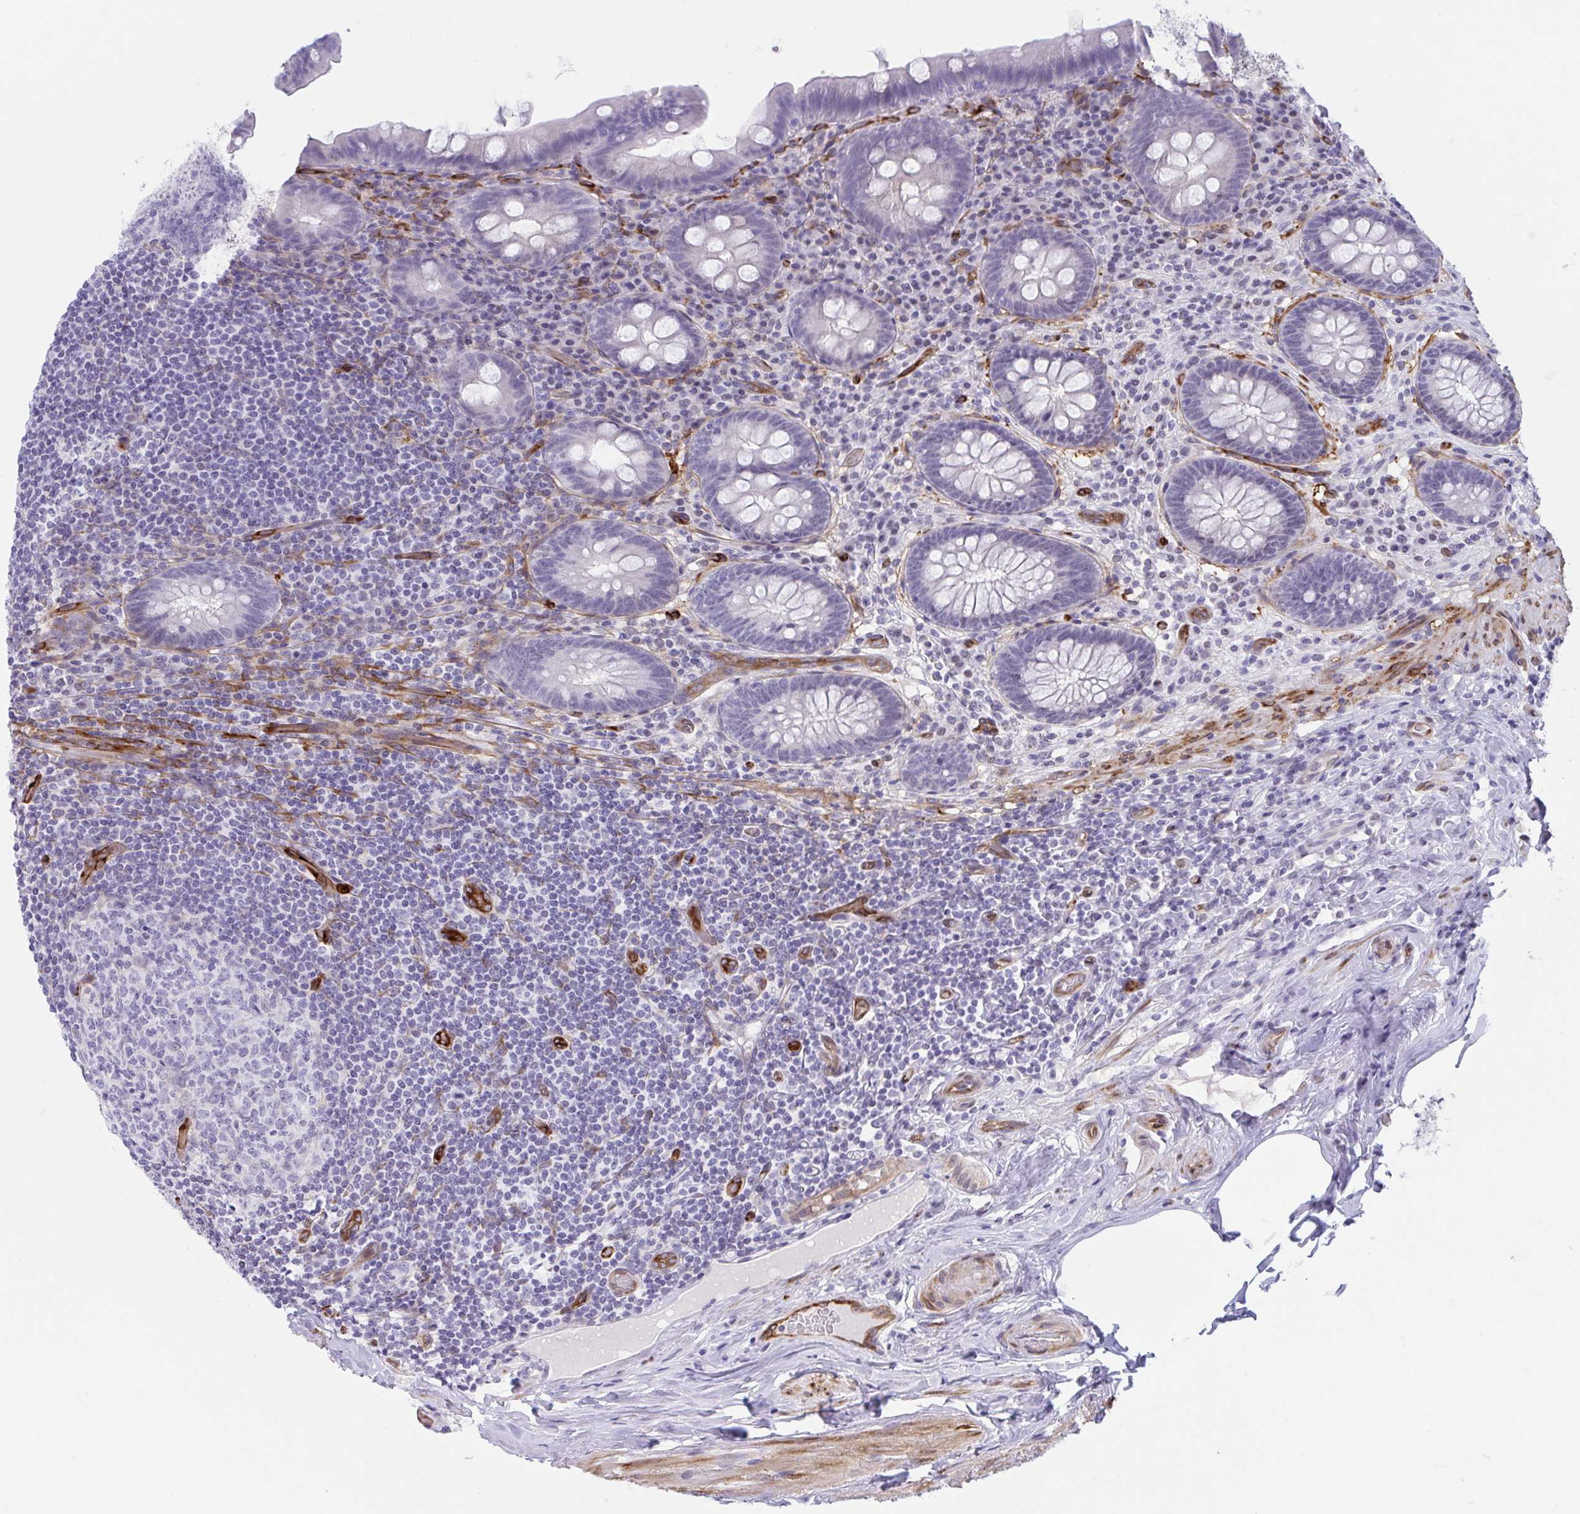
{"staining": {"intensity": "negative", "quantity": "none", "location": "none"}, "tissue": "appendix", "cell_type": "Glandular cells", "image_type": "normal", "snomed": [{"axis": "morphology", "description": "Normal tissue, NOS"}, {"axis": "topography", "description": "Appendix"}], "caption": "Immunohistochemistry of unremarkable human appendix exhibits no expression in glandular cells.", "gene": "EML1", "patient": {"sex": "male", "age": 71}}